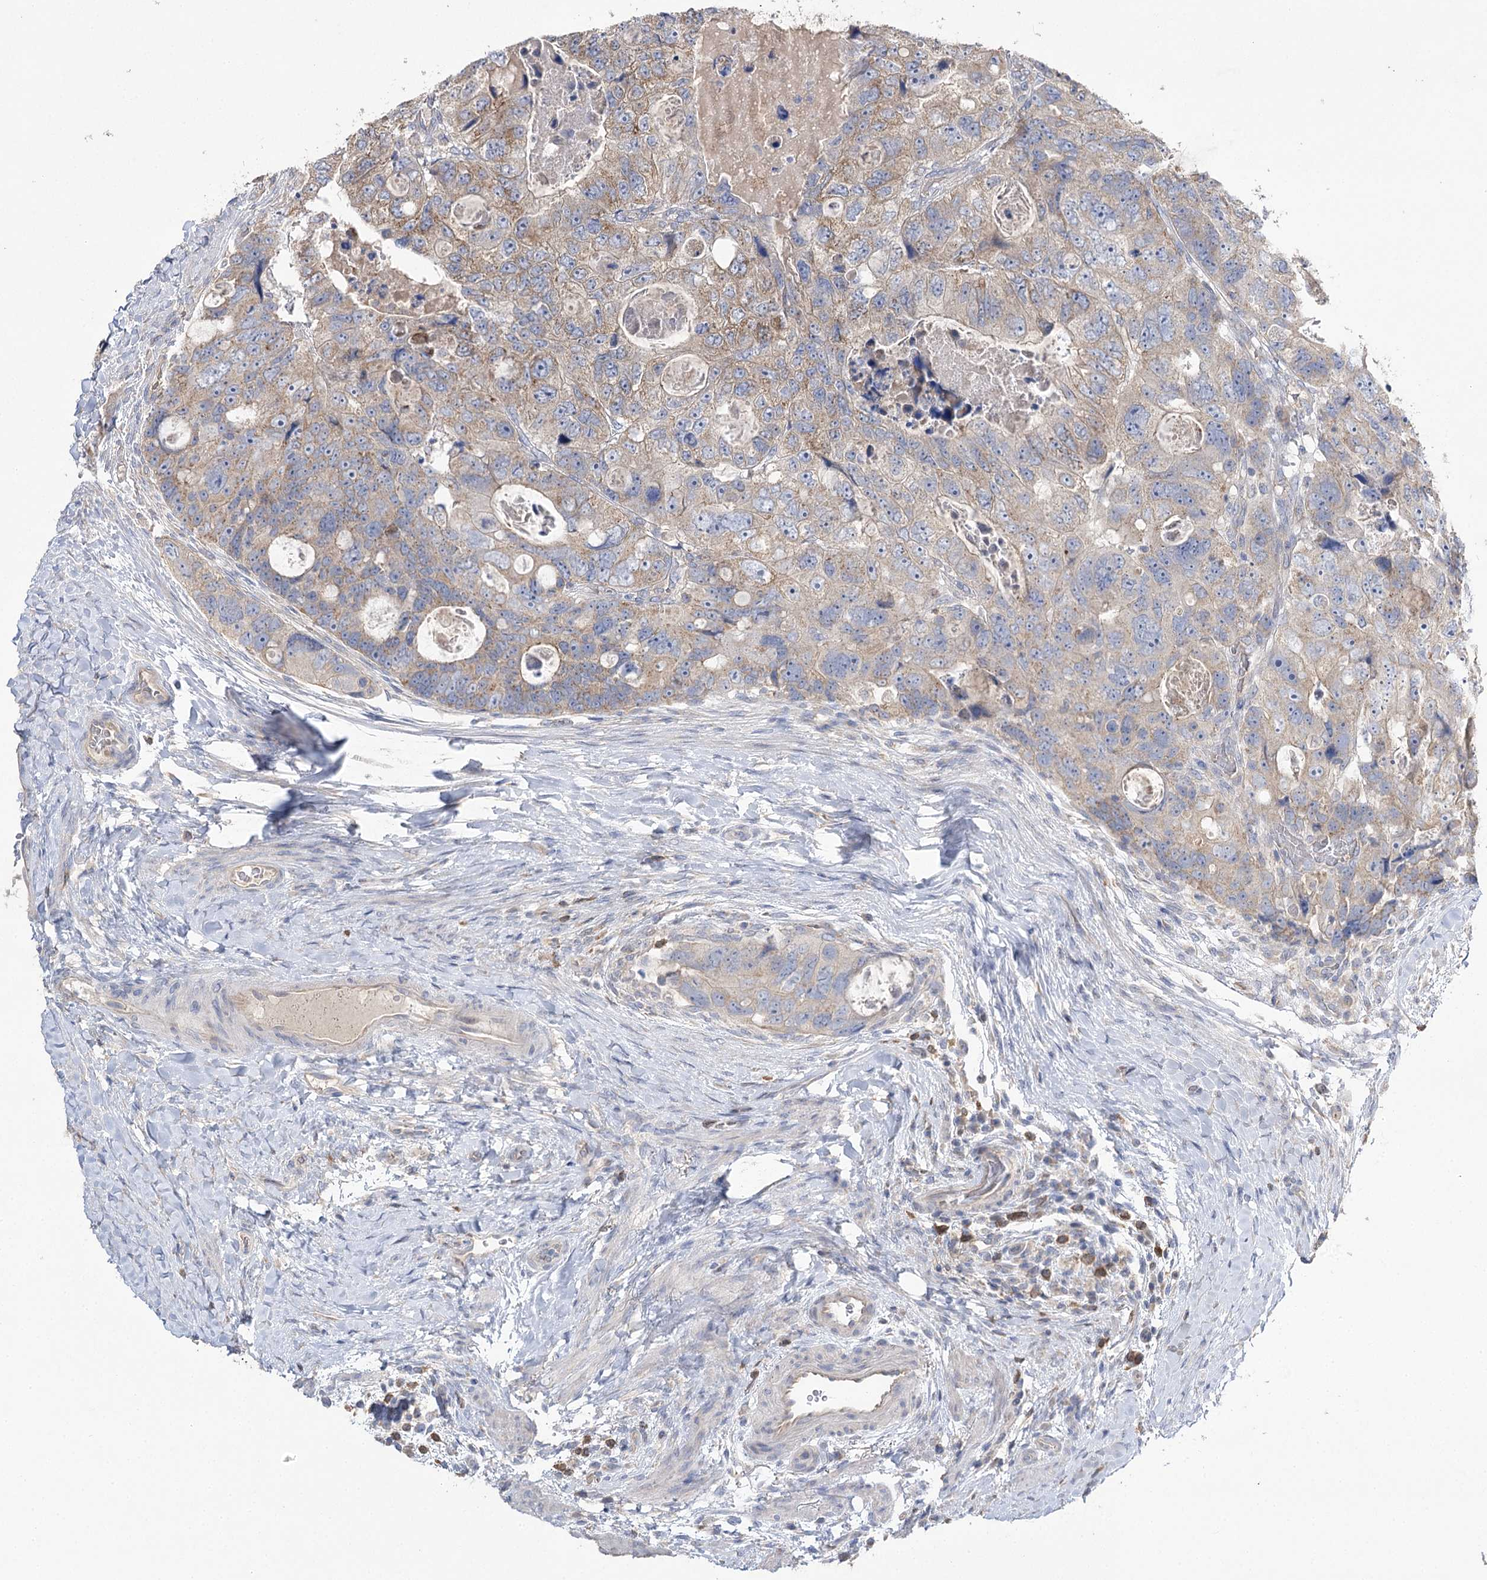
{"staining": {"intensity": "weak", "quantity": ">75%", "location": "cytoplasmic/membranous"}, "tissue": "colorectal cancer", "cell_type": "Tumor cells", "image_type": "cancer", "snomed": [{"axis": "morphology", "description": "Adenocarcinoma, NOS"}, {"axis": "topography", "description": "Rectum"}], "caption": "IHC of human colorectal adenocarcinoma demonstrates low levels of weak cytoplasmic/membranous positivity in about >75% of tumor cells. (brown staining indicates protein expression, while blue staining denotes nuclei).", "gene": "AURKC", "patient": {"sex": "male", "age": 59}}